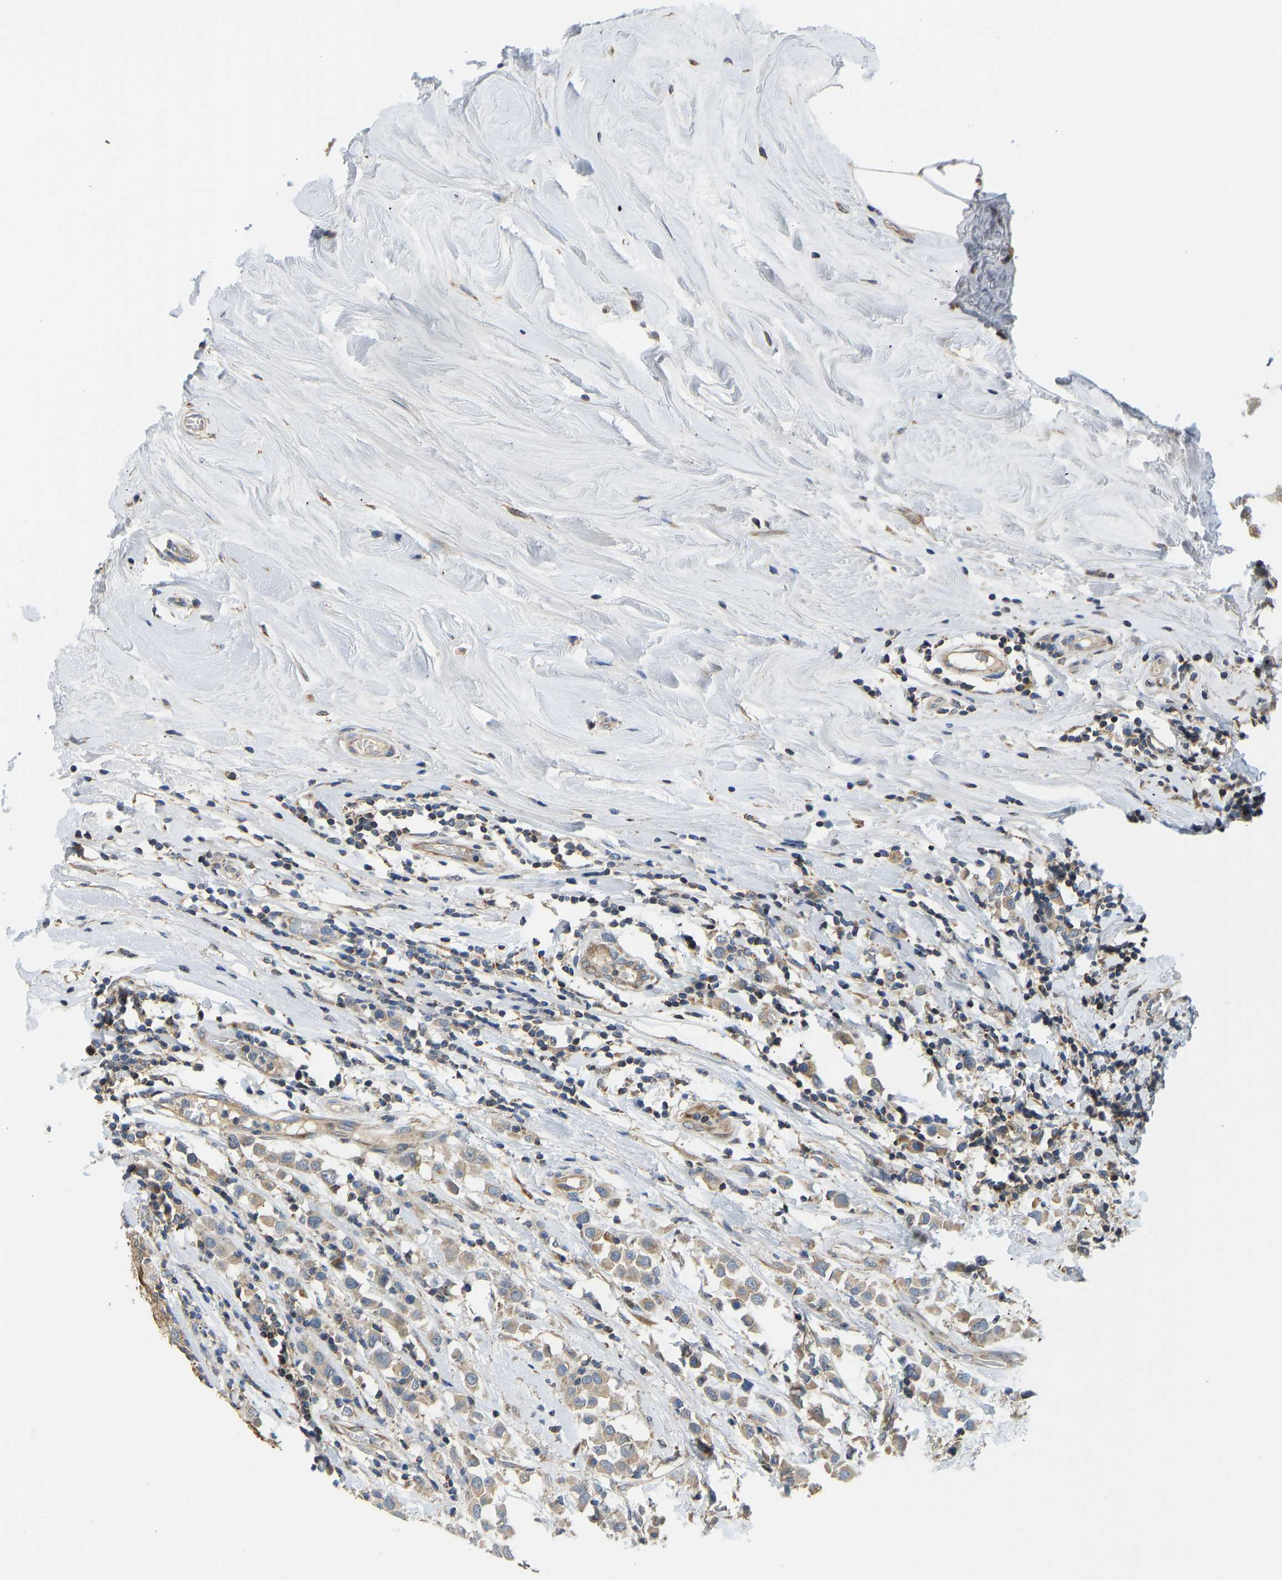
{"staining": {"intensity": "weak", "quantity": ">75%", "location": "cytoplasmic/membranous"}, "tissue": "breast cancer", "cell_type": "Tumor cells", "image_type": "cancer", "snomed": [{"axis": "morphology", "description": "Duct carcinoma"}, {"axis": "topography", "description": "Breast"}], "caption": "IHC of human intraductal carcinoma (breast) reveals low levels of weak cytoplasmic/membranous expression in approximately >75% of tumor cells.", "gene": "RBP1", "patient": {"sex": "female", "age": 61}}